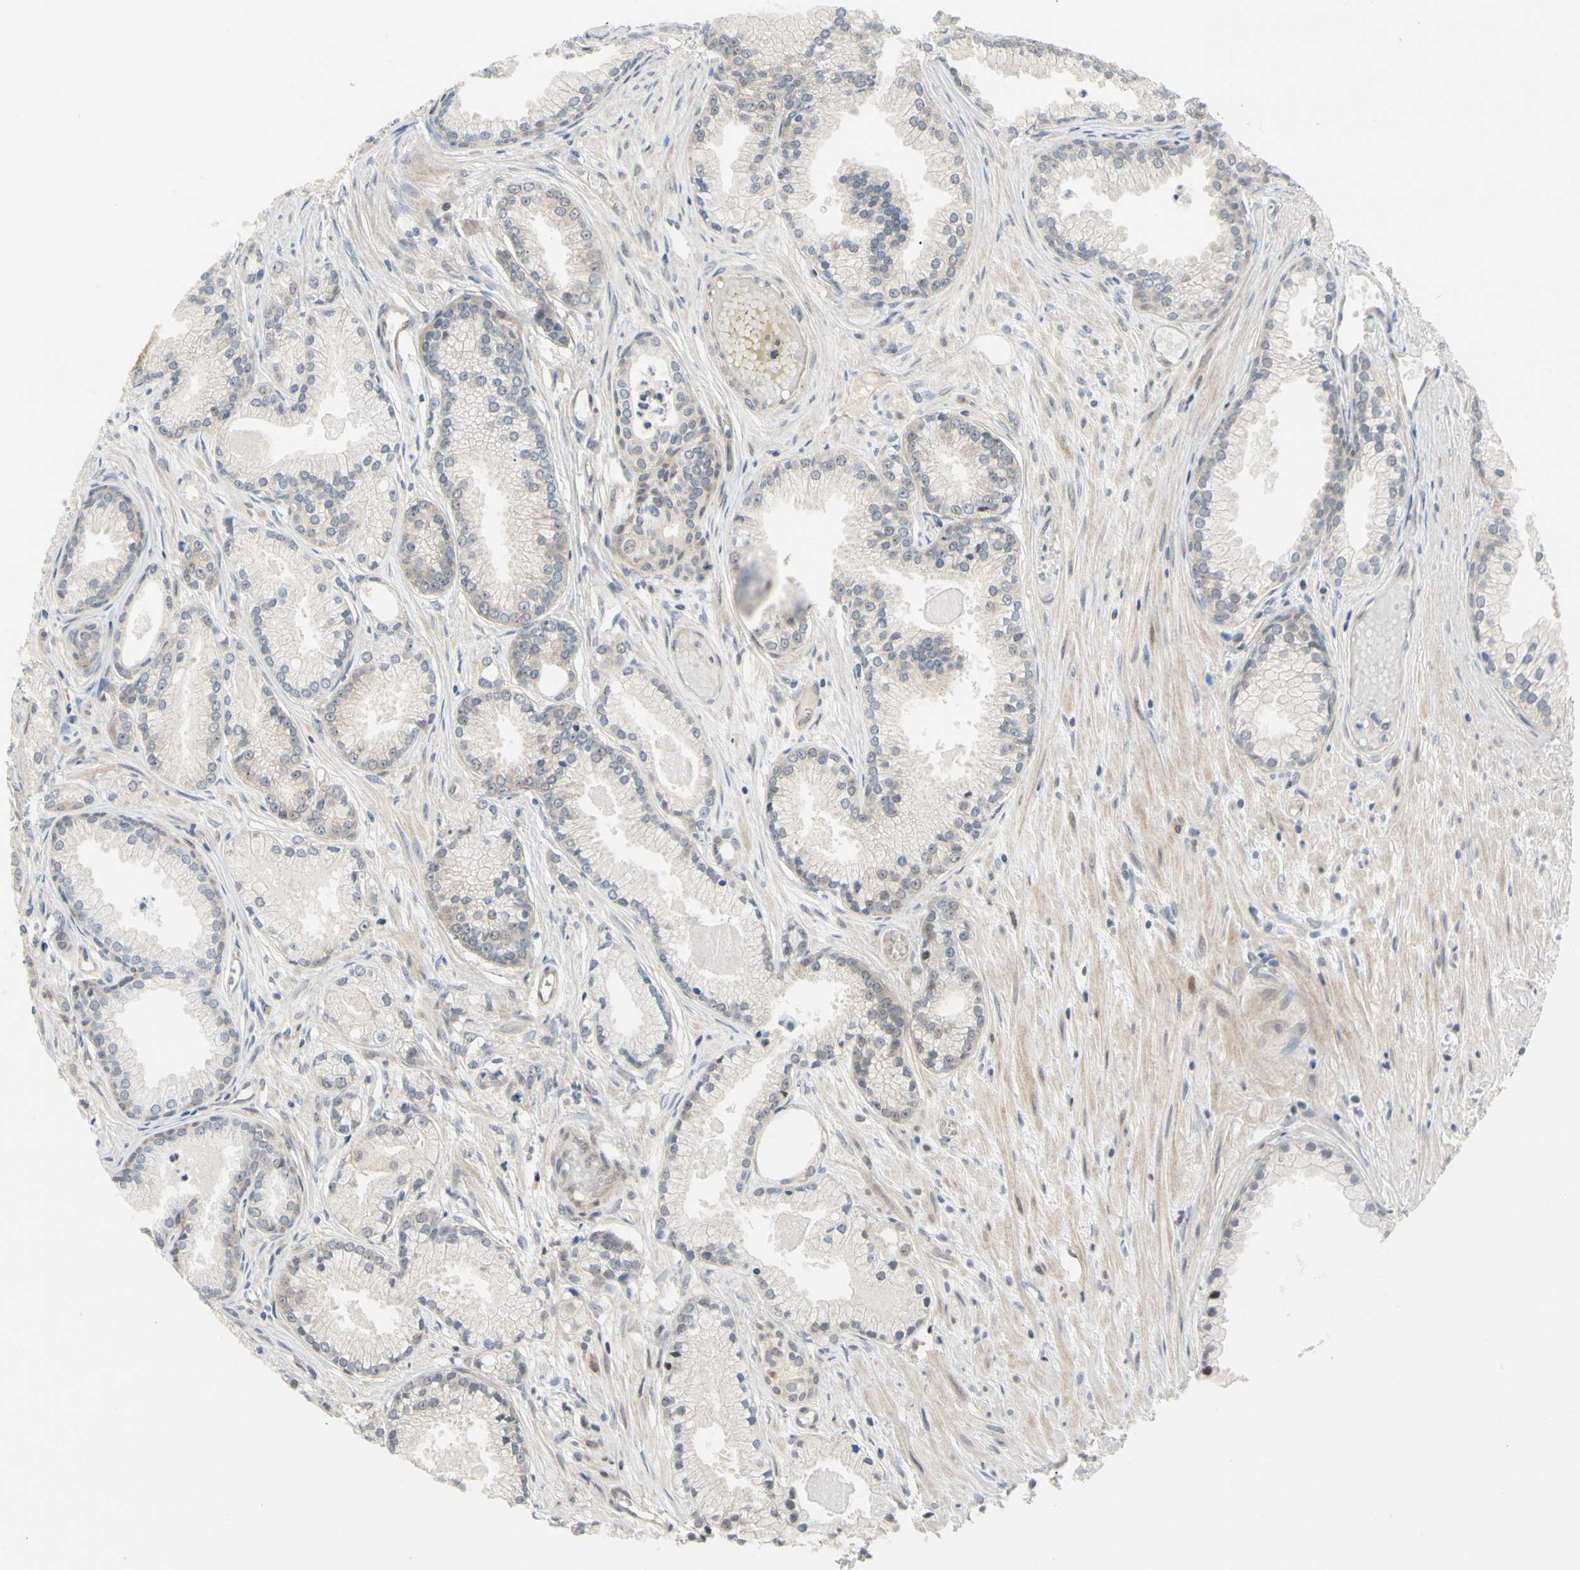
{"staining": {"intensity": "negative", "quantity": "none", "location": "none"}, "tissue": "prostate cancer", "cell_type": "Tumor cells", "image_type": "cancer", "snomed": [{"axis": "morphology", "description": "Adenocarcinoma, Low grade"}, {"axis": "topography", "description": "Prostate"}], "caption": "Tumor cells show no significant protein expression in prostate cancer (low-grade adenocarcinoma).", "gene": "CDK5", "patient": {"sex": "male", "age": 72}}